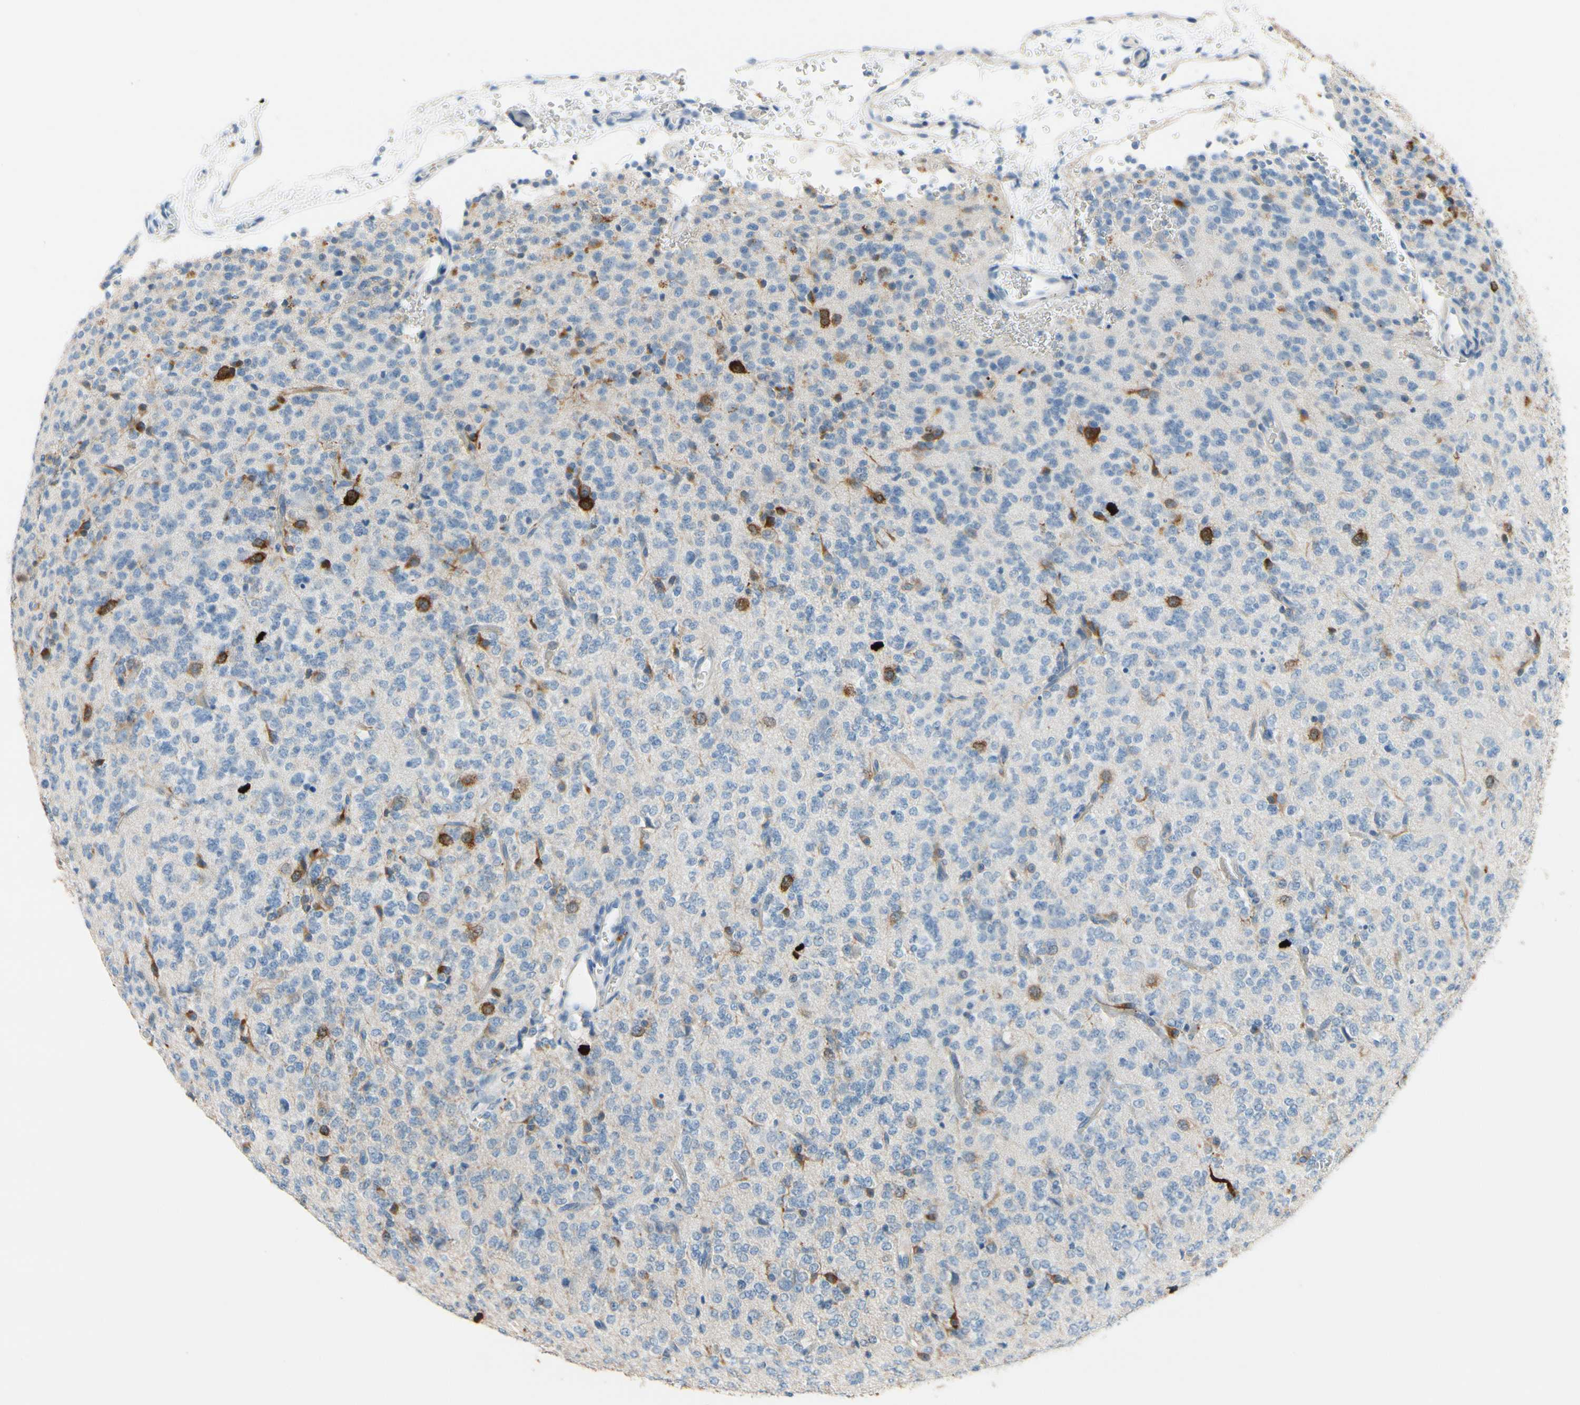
{"staining": {"intensity": "moderate", "quantity": "<25%", "location": "cytoplasmic/membranous"}, "tissue": "glioma", "cell_type": "Tumor cells", "image_type": "cancer", "snomed": [{"axis": "morphology", "description": "Glioma, malignant, Low grade"}, {"axis": "topography", "description": "Brain"}], "caption": "DAB (3,3'-diaminobenzidine) immunohistochemical staining of glioma exhibits moderate cytoplasmic/membranous protein positivity in about <25% of tumor cells.", "gene": "CKAP2", "patient": {"sex": "male", "age": 38}}